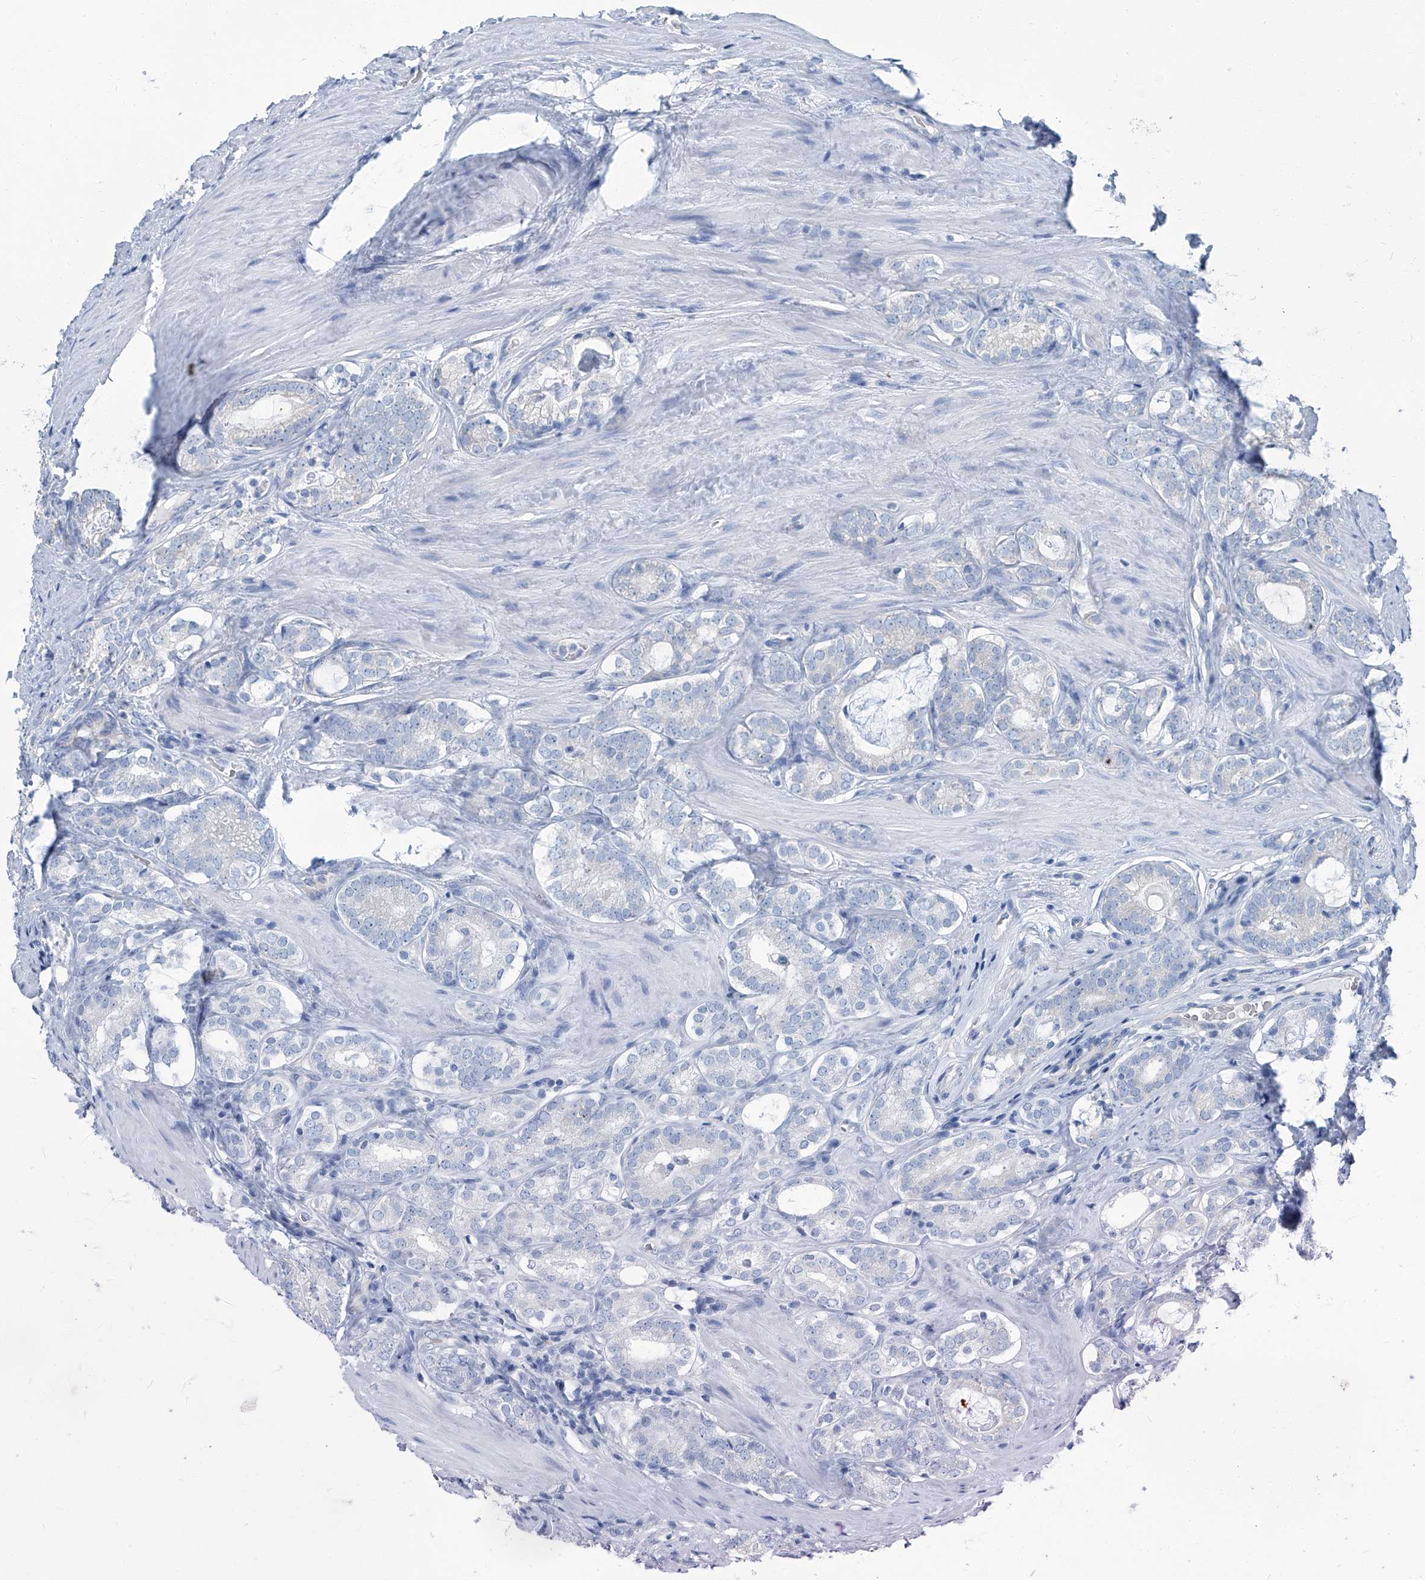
{"staining": {"intensity": "negative", "quantity": "none", "location": "none"}, "tissue": "prostate cancer", "cell_type": "Tumor cells", "image_type": "cancer", "snomed": [{"axis": "morphology", "description": "Adenocarcinoma, High grade"}, {"axis": "topography", "description": "Prostate"}], "caption": "Tumor cells are negative for brown protein staining in prostate cancer.", "gene": "PFKL", "patient": {"sex": "male", "age": 63}}